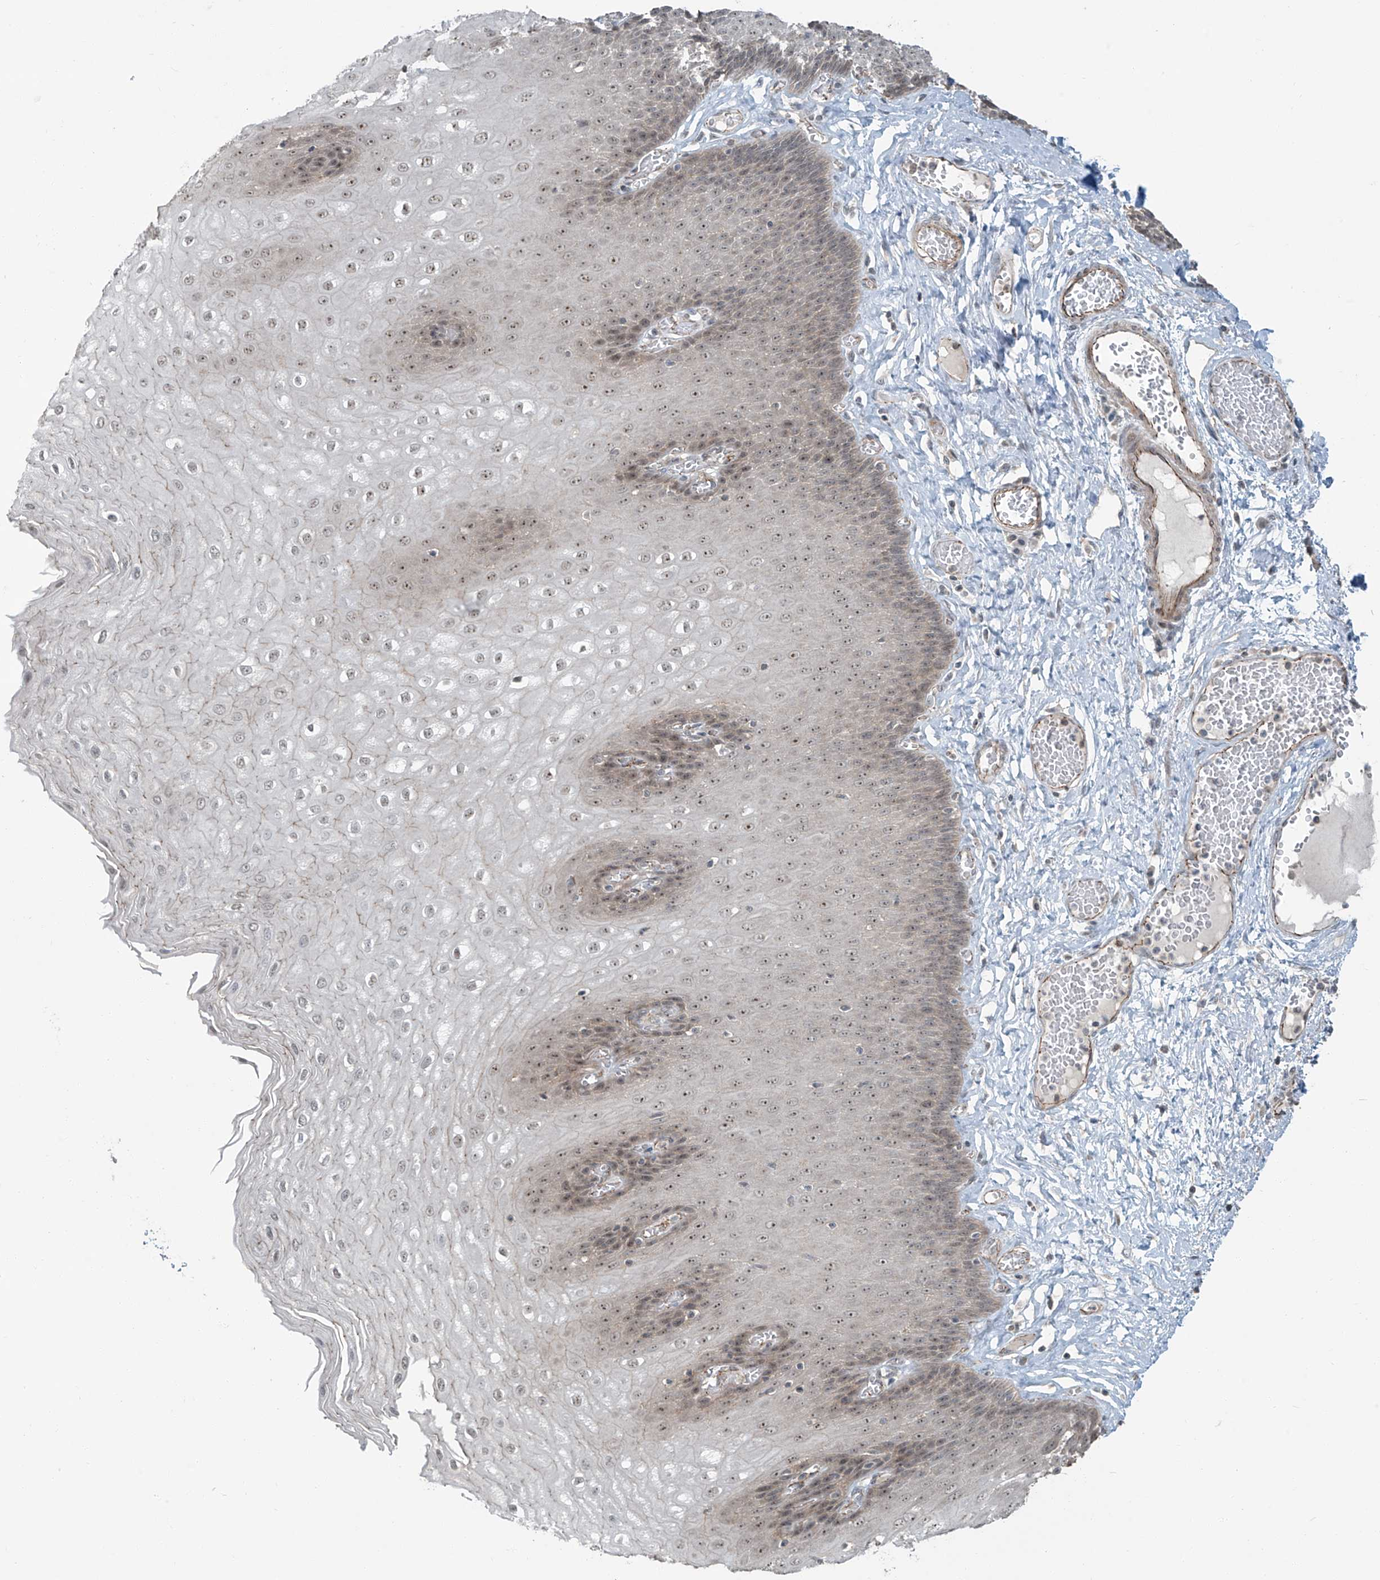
{"staining": {"intensity": "moderate", "quantity": ">75%", "location": "cytoplasmic/membranous,nuclear"}, "tissue": "esophagus", "cell_type": "Squamous epithelial cells", "image_type": "normal", "snomed": [{"axis": "morphology", "description": "Normal tissue, NOS"}, {"axis": "topography", "description": "Esophagus"}], "caption": "Immunohistochemistry (IHC) of normal human esophagus demonstrates medium levels of moderate cytoplasmic/membranous,nuclear positivity in about >75% of squamous epithelial cells.", "gene": "ZNF16", "patient": {"sex": "male", "age": 60}}